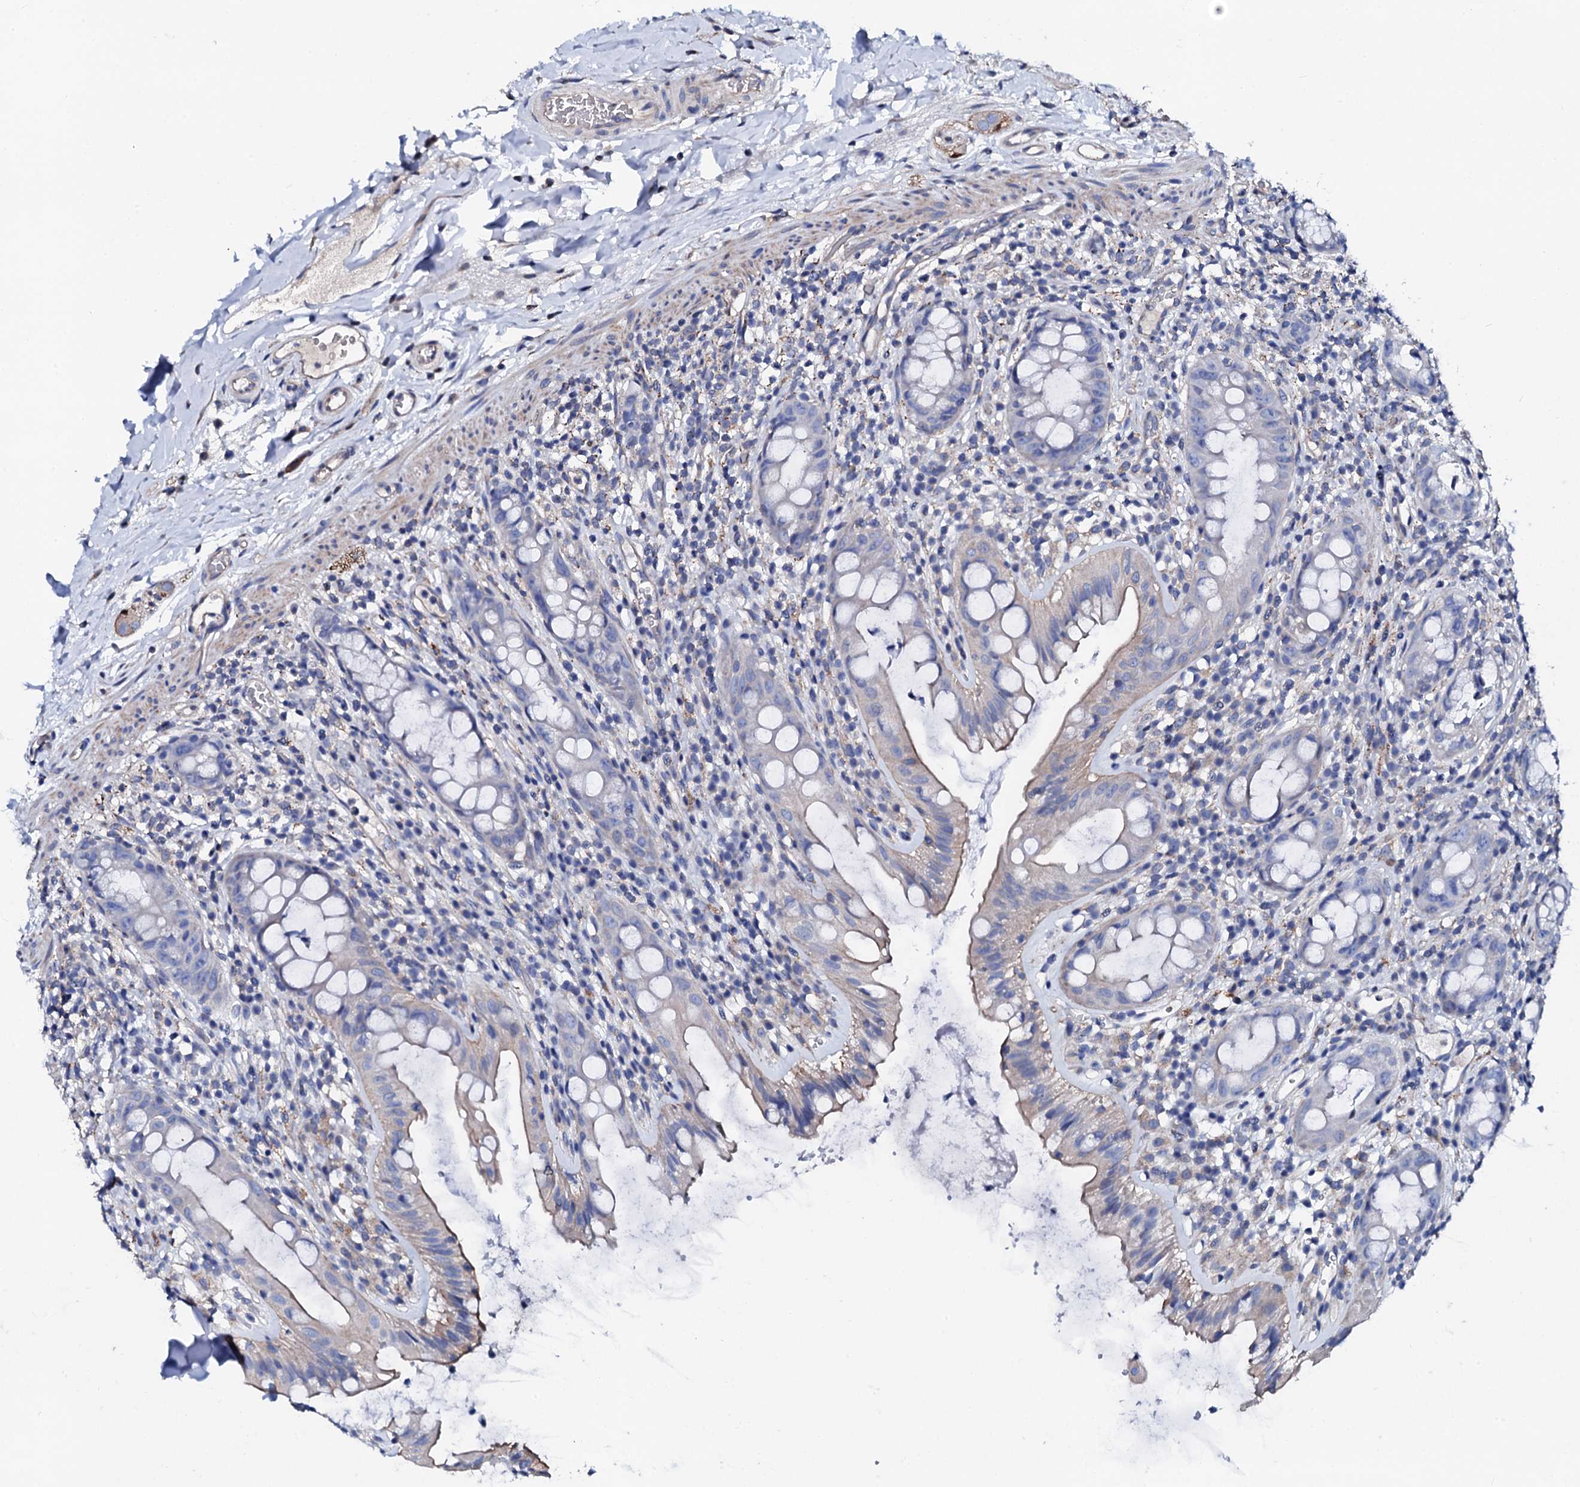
{"staining": {"intensity": "negative", "quantity": "none", "location": "none"}, "tissue": "rectum", "cell_type": "Glandular cells", "image_type": "normal", "snomed": [{"axis": "morphology", "description": "Normal tissue, NOS"}, {"axis": "topography", "description": "Rectum"}], "caption": "IHC histopathology image of unremarkable rectum: human rectum stained with DAB reveals no significant protein expression in glandular cells.", "gene": "KLHL32", "patient": {"sex": "female", "age": 57}}